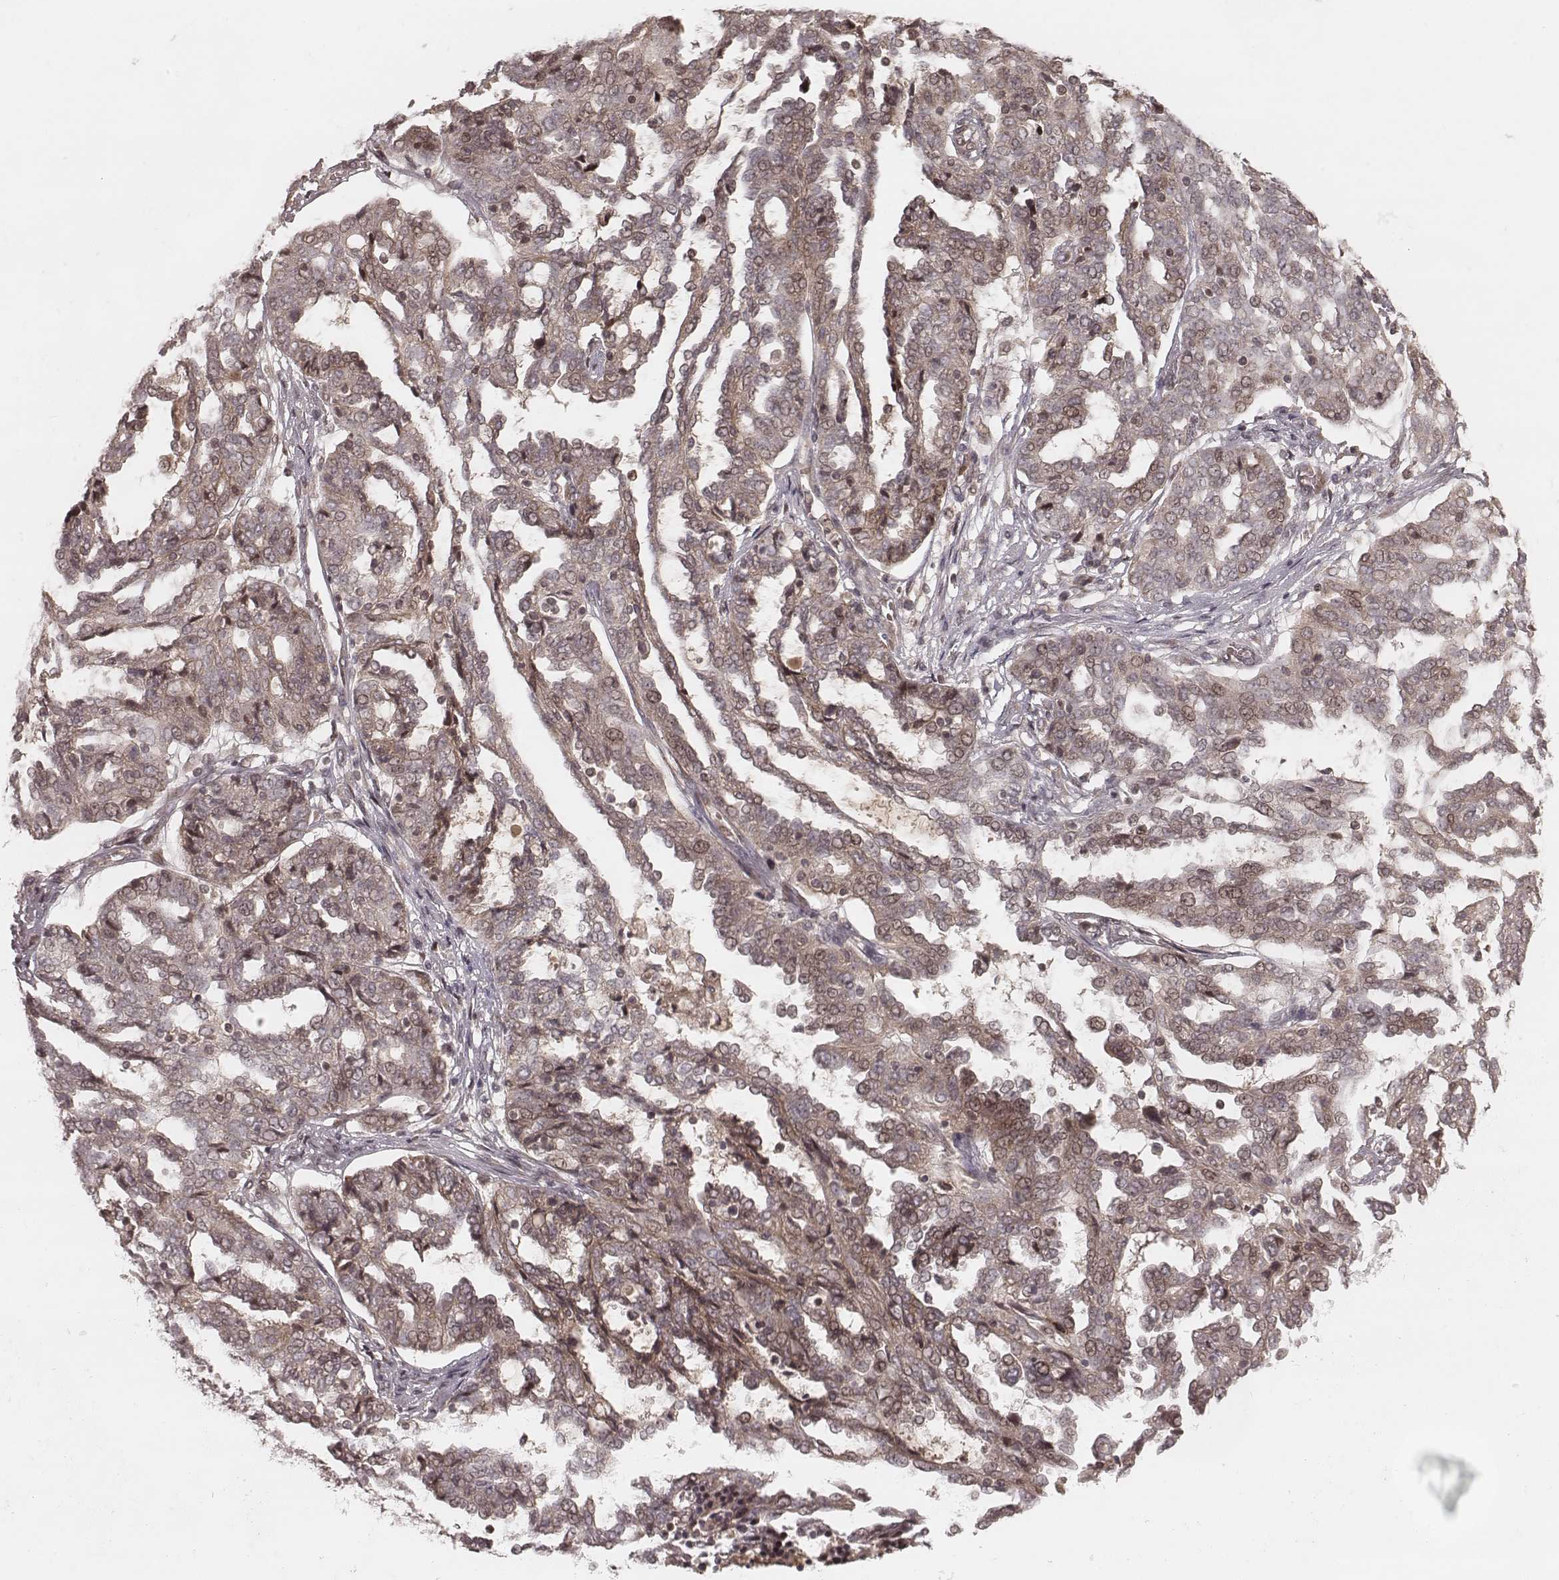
{"staining": {"intensity": "weak", "quantity": ">75%", "location": "cytoplasmic/membranous"}, "tissue": "ovarian cancer", "cell_type": "Tumor cells", "image_type": "cancer", "snomed": [{"axis": "morphology", "description": "Cystadenocarcinoma, serous, NOS"}, {"axis": "topography", "description": "Ovary"}], "caption": "Immunohistochemistry (DAB) staining of ovarian cancer (serous cystadenocarcinoma) displays weak cytoplasmic/membranous protein expression in approximately >75% of tumor cells. The staining is performed using DAB brown chromogen to label protein expression. The nuclei are counter-stained blue using hematoxylin.", "gene": "MYO19", "patient": {"sex": "female", "age": 67}}